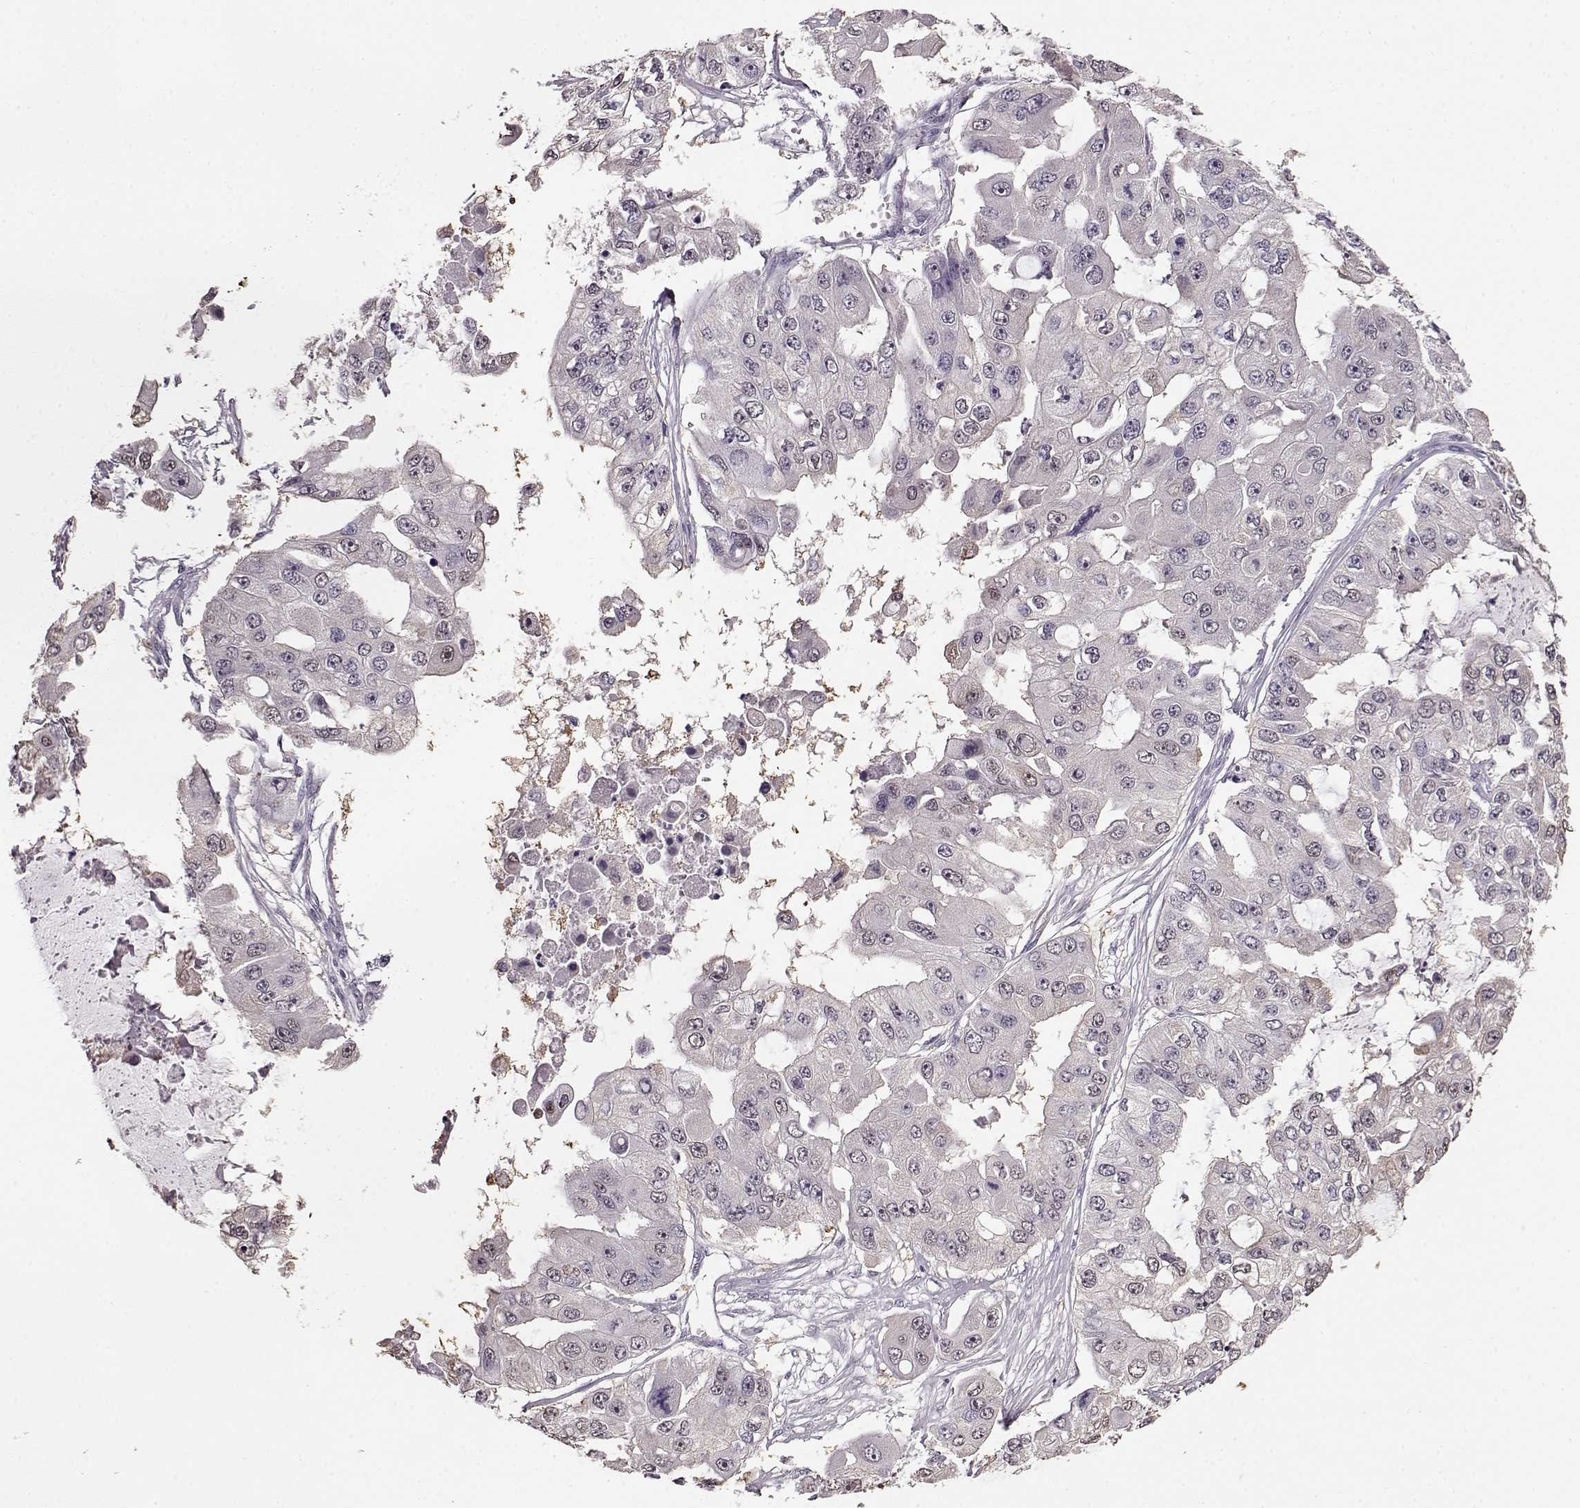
{"staining": {"intensity": "negative", "quantity": "none", "location": "none"}, "tissue": "ovarian cancer", "cell_type": "Tumor cells", "image_type": "cancer", "snomed": [{"axis": "morphology", "description": "Cystadenocarcinoma, serous, NOS"}, {"axis": "topography", "description": "Ovary"}], "caption": "This is a histopathology image of immunohistochemistry (IHC) staining of ovarian serous cystadenocarcinoma, which shows no staining in tumor cells.", "gene": "RP1L1", "patient": {"sex": "female", "age": 56}}